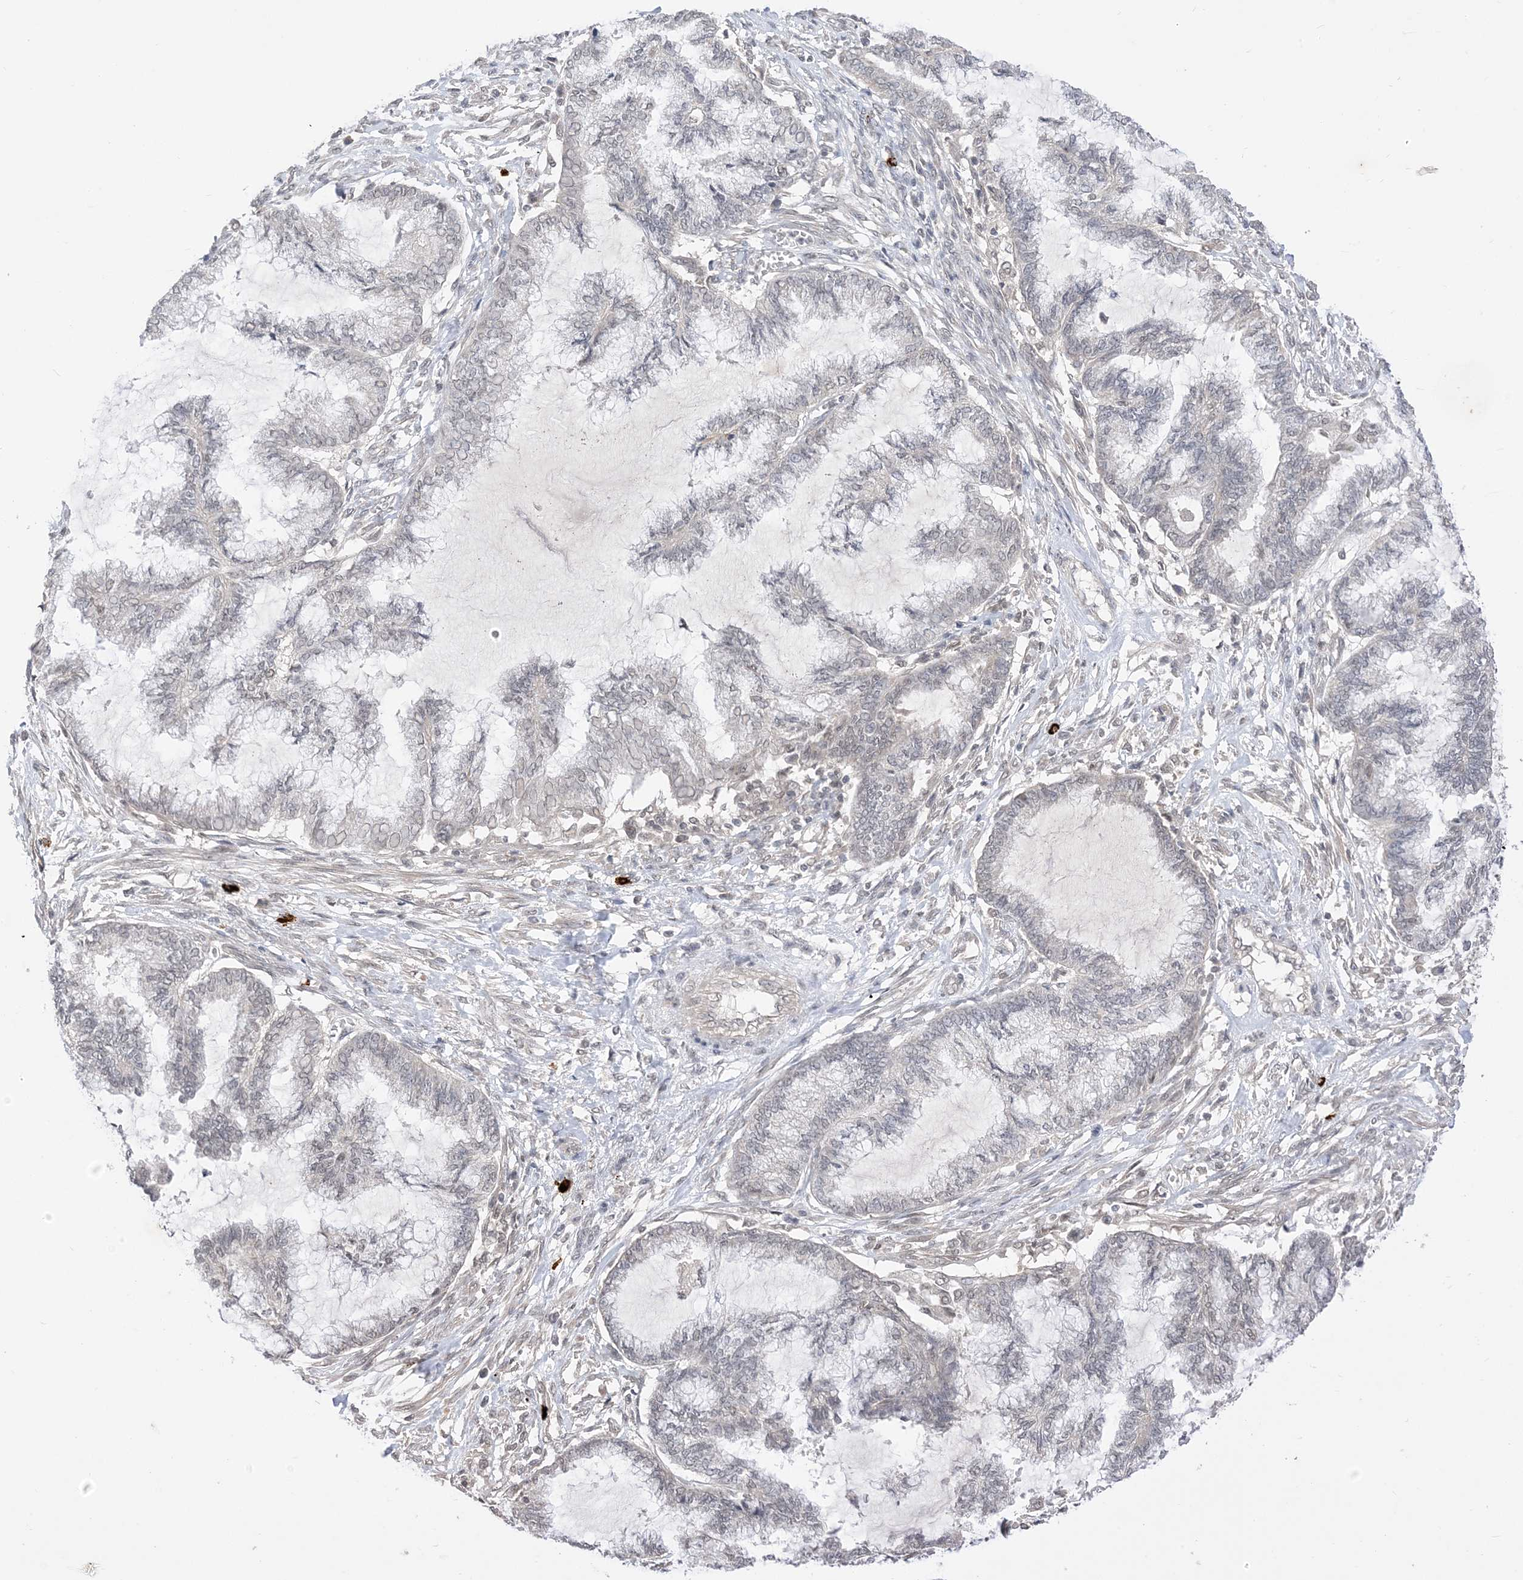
{"staining": {"intensity": "negative", "quantity": "none", "location": "none"}, "tissue": "endometrial cancer", "cell_type": "Tumor cells", "image_type": "cancer", "snomed": [{"axis": "morphology", "description": "Adenocarcinoma, NOS"}, {"axis": "topography", "description": "Endometrium"}], "caption": "Immunohistochemistry image of human endometrial adenocarcinoma stained for a protein (brown), which shows no positivity in tumor cells.", "gene": "RANBP9", "patient": {"sex": "female", "age": 86}}